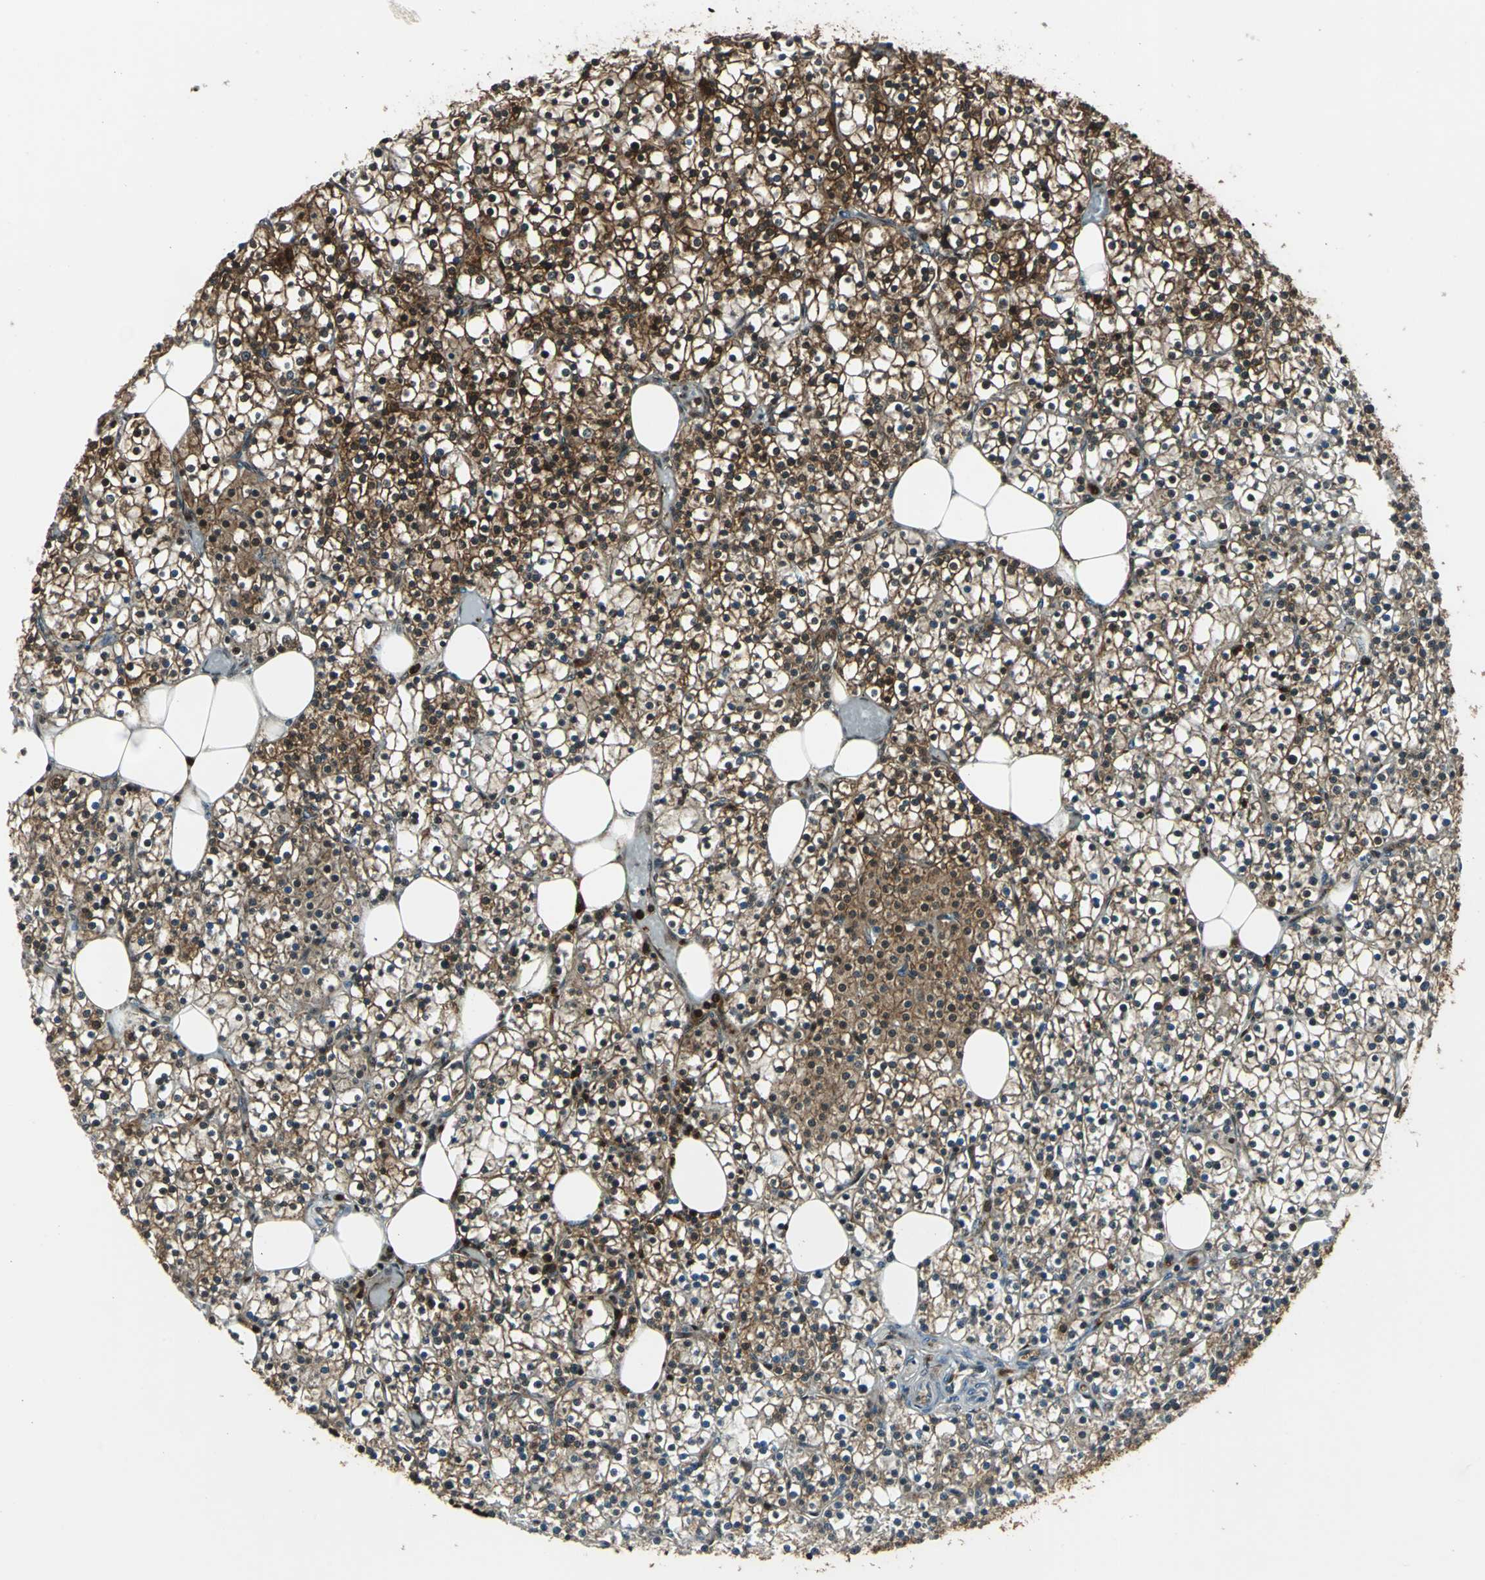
{"staining": {"intensity": "moderate", "quantity": ">75%", "location": "cytoplasmic/membranous,nuclear"}, "tissue": "parathyroid gland", "cell_type": "Glandular cells", "image_type": "normal", "snomed": [{"axis": "morphology", "description": "Normal tissue, NOS"}, {"axis": "topography", "description": "Parathyroid gland"}], "caption": "IHC (DAB) staining of normal human parathyroid gland demonstrates moderate cytoplasmic/membranous,nuclear protein staining in about >75% of glandular cells. The staining is performed using DAB brown chromogen to label protein expression. The nuclei are counter-stained blue using hematoxylin.", "gene": "PSME1", "patient": {"sex": "female", "age": 63}}